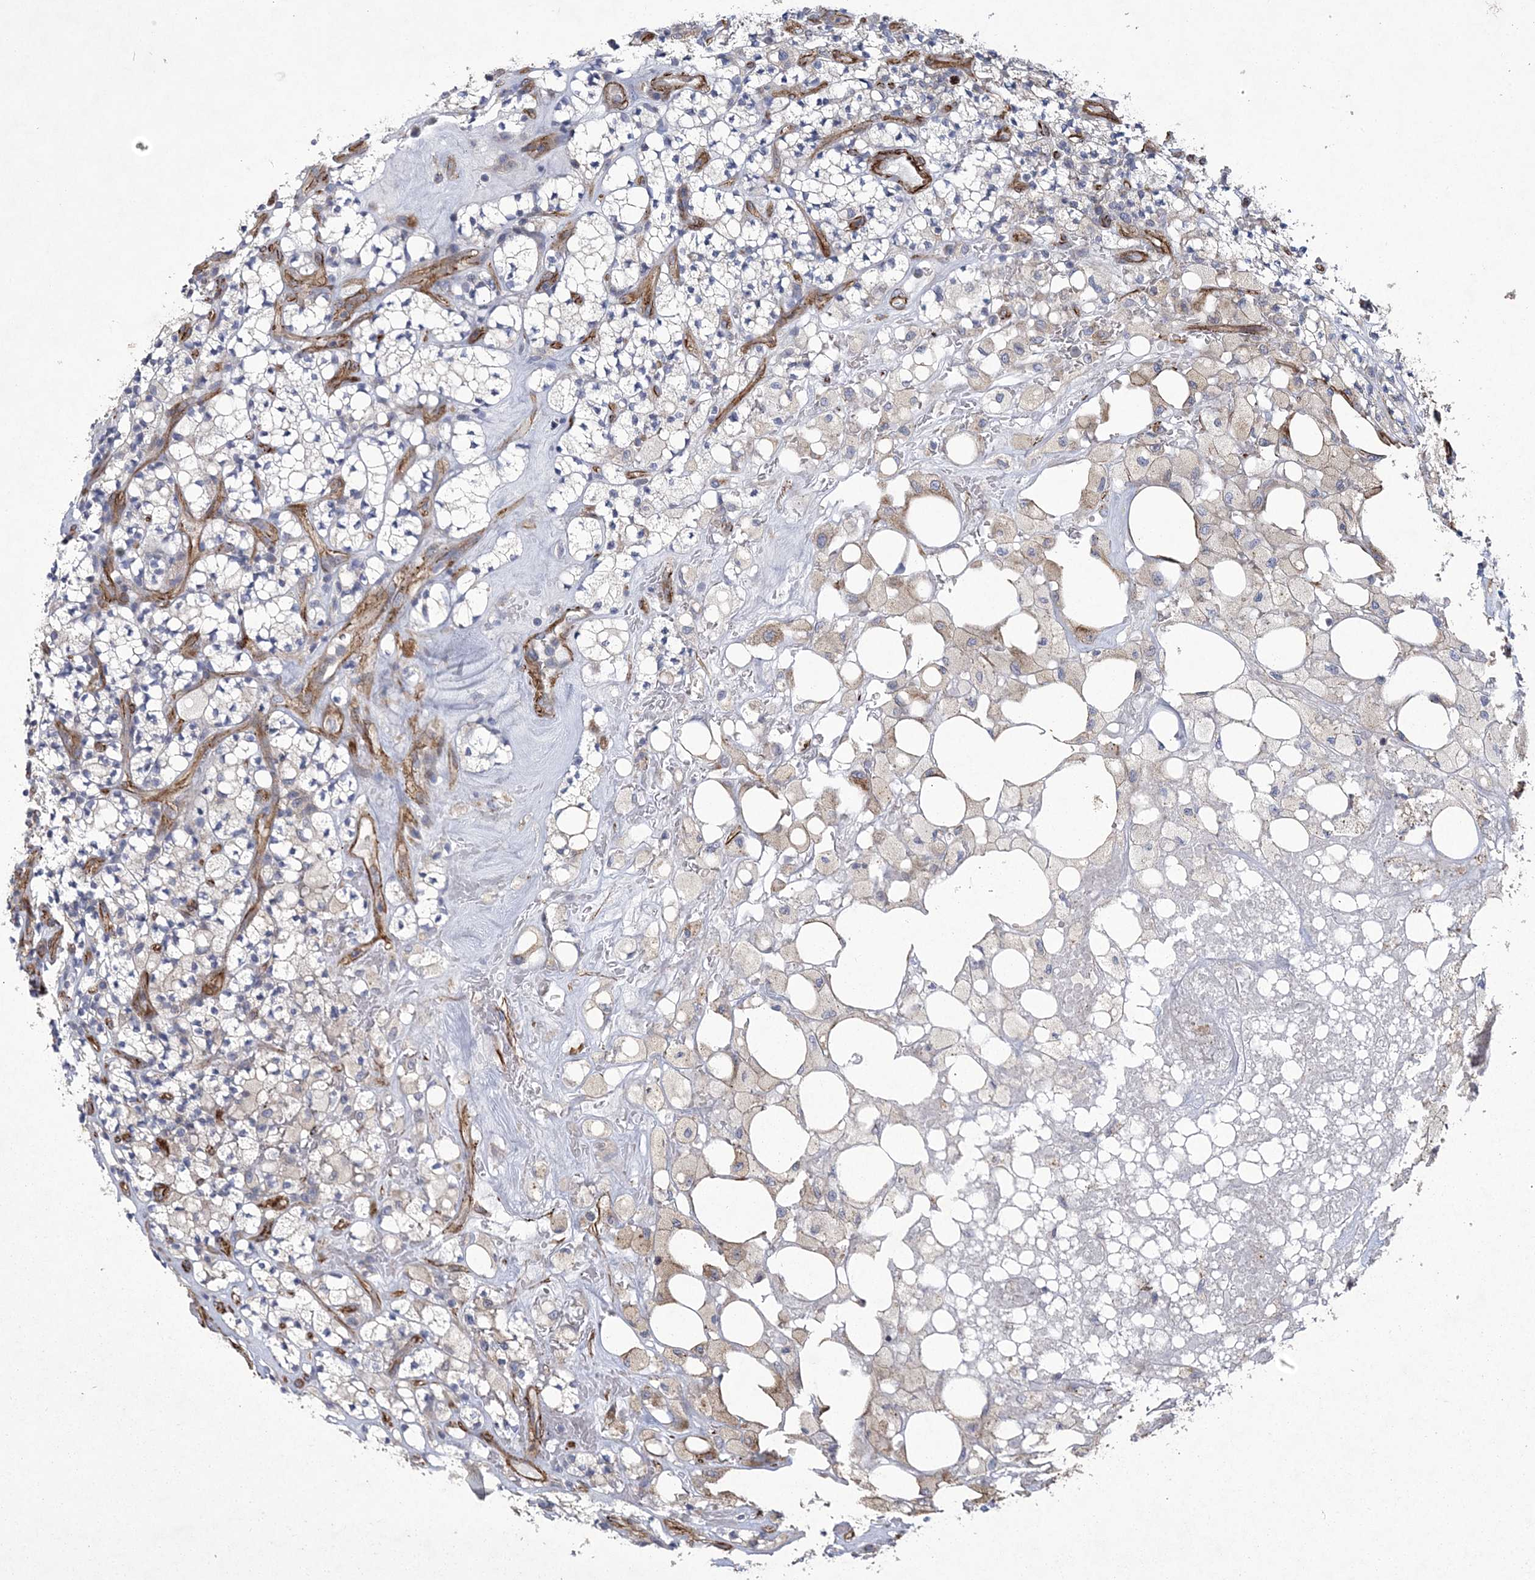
{"staining": {"intensity": "negative", "quantity": "none", "location": "none"}, "tissue": "renal cancer", "cell_type": "Tumor cells", "image_type": "cancer", "snomed": [{"axis": "morphology", "description": "Adenocarcinoma, NOS"}, {"axis": "topography", "description": "Kidney"}], "caption": "DAB (3,3'-diaminobenzidine) immunohistochemical staining of human adenocarcinoma (renal) exhibits no significant positivity in tumor cells.", "gene": "ARSJ", "patient": {"sex": "male", "age": 77}}